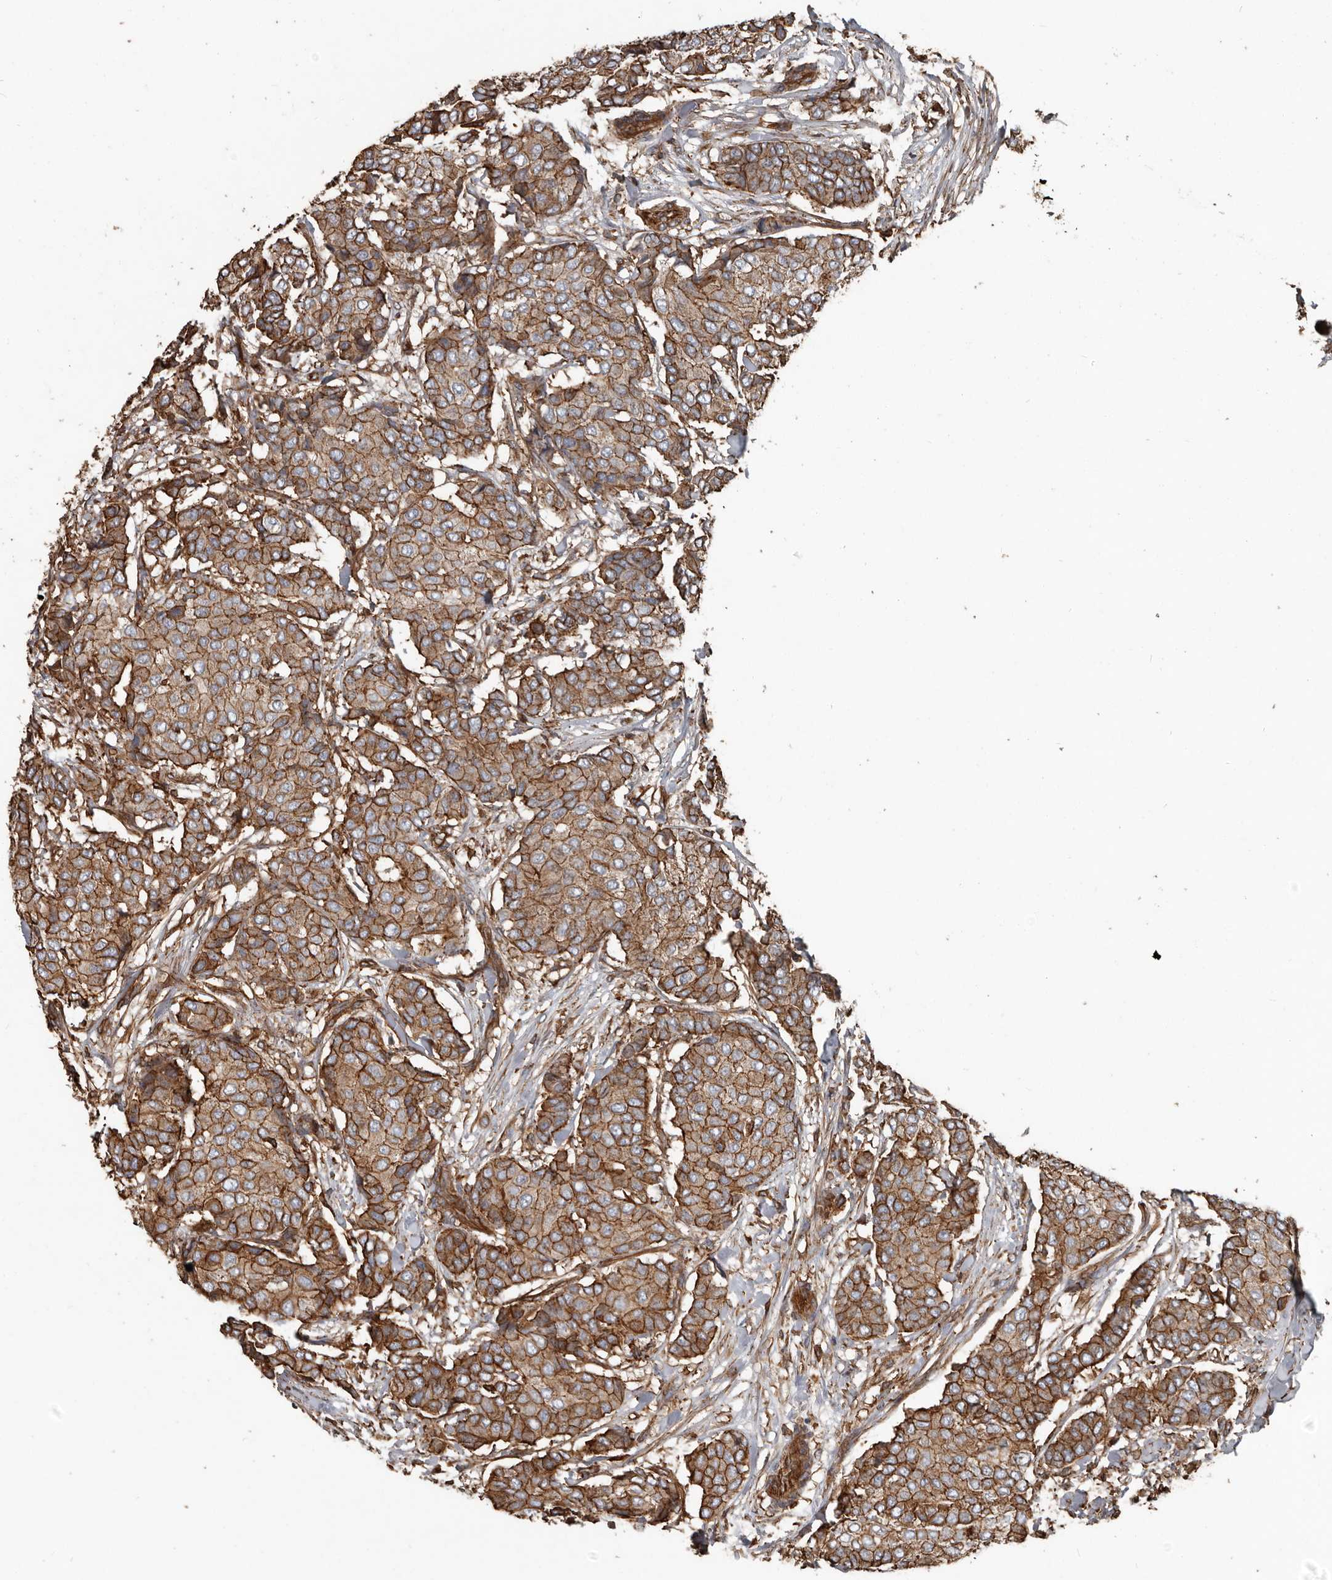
{"staining": {"intensity": "moderate", "quantity": ">75%", "location": "cytoplasmic/membranous"}, "tissue": "breast cancer", "cell_type": "Tumor cells", "image_type": "cancer", "snomed": [{"axis": "morphology", "description": "Duct carcinoma"}, {"axis": "topography", "description": "Breast"}], "caption": "Immunohistochemistry (IHC) micrograph of breast cancer (infiltrating ductal carcinoma) stained for a protein (brown), which shows medium levels of moderate cytoplasmic/membranous staining in about >75% of tumor cells.", "gene": "DENND6B", "patient": {"sex": "female", "age": 75}}